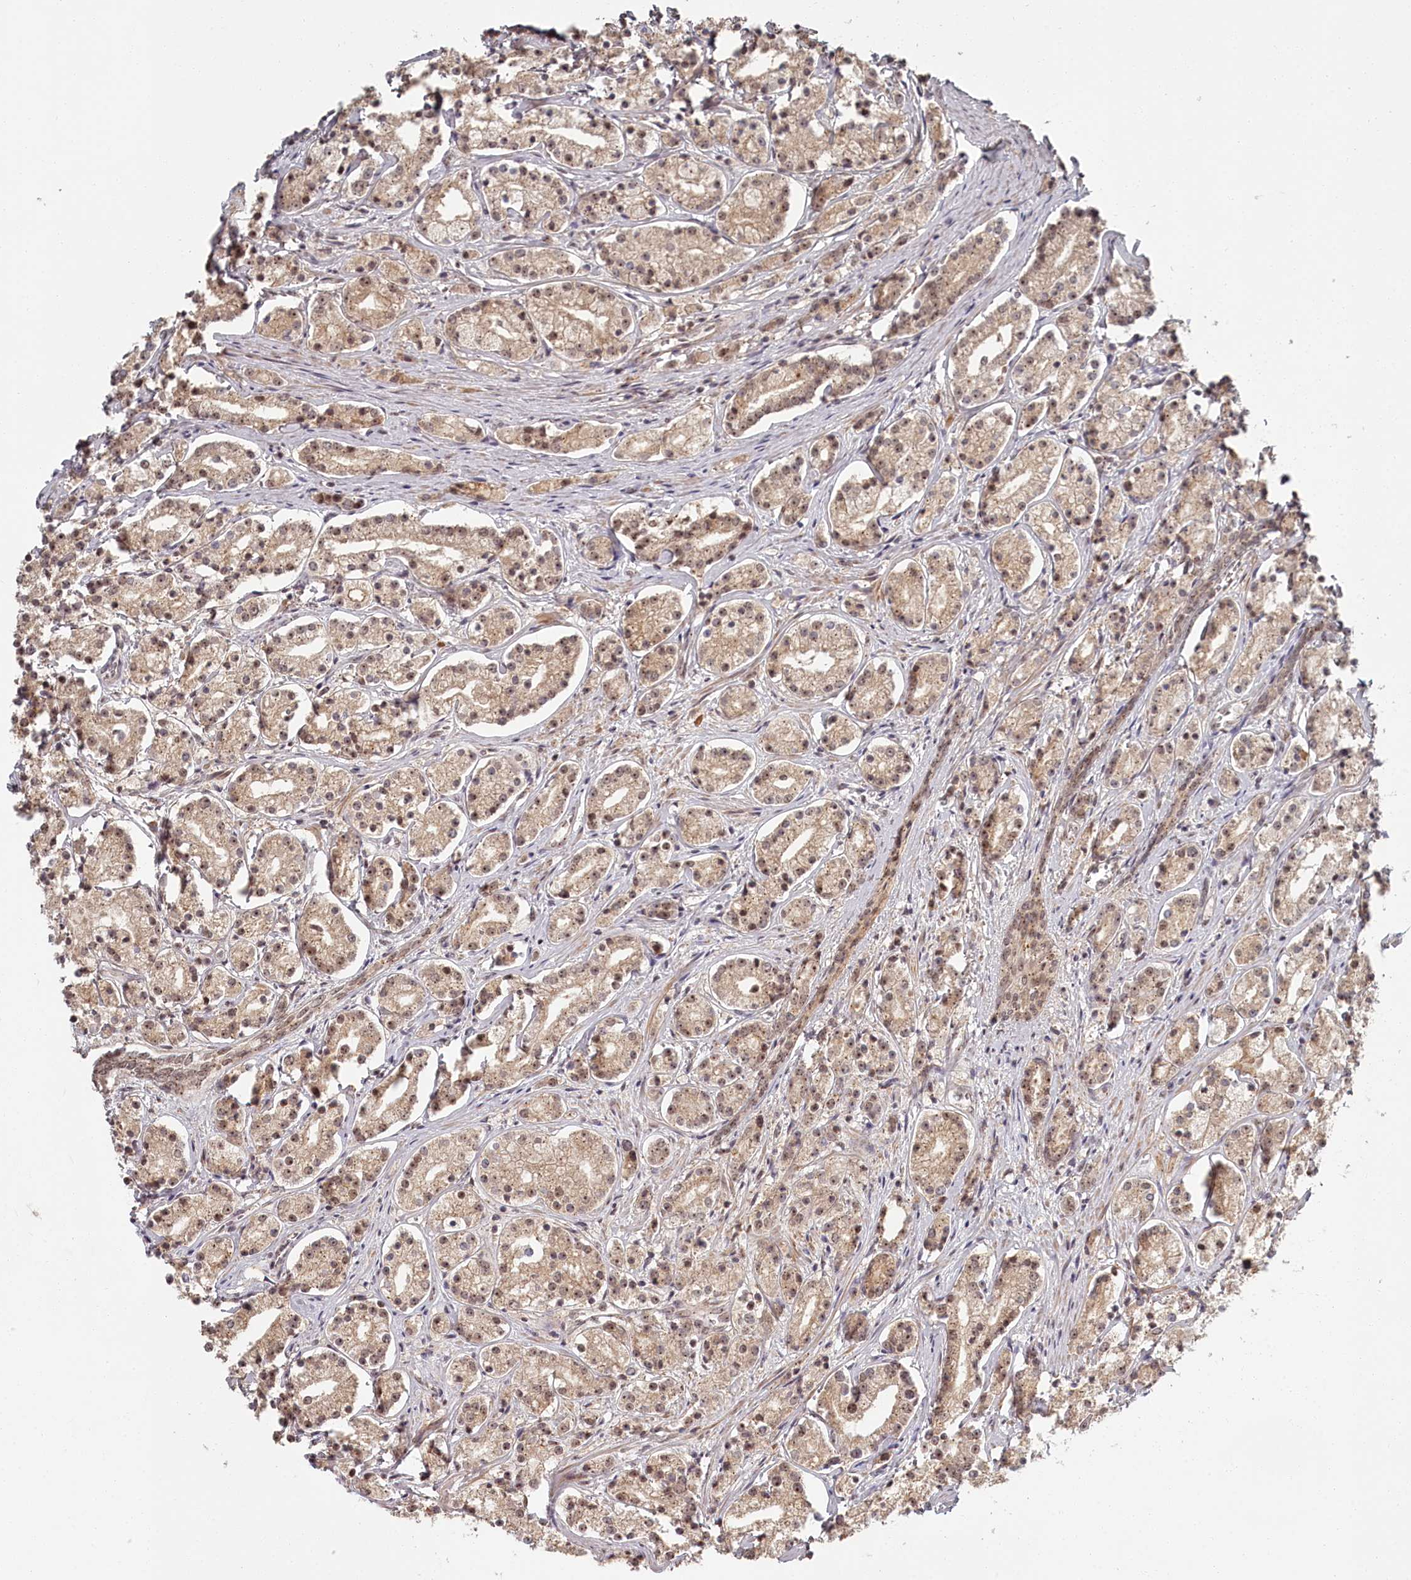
{"staining": {"intensity": "weak", "quantity": ">75%", "location": "cytoplasmic/membranous,nuclear"}, "tissue": "prostate cancer", "cell_type": "Tumor cells", "image_type": "cancer", "snomed": [{"axis": "morphology", "description": "Adenocarcinoma, High grade"}, {"axis": "topography", "description": "Prostate"}], "caption": "Prostate cancer tissue reveals weak cytoplasmic/membranous and nuclear positivity in approximately >75% of tumor cells (Stains: DAB (3,3'-diaminobenzidine) in brown, nuclei in blue, Microscopy: brightfield microscopy at high magnification).", "gene": "EXOSC1", "patient": {"sex": "male", "age": 69}}